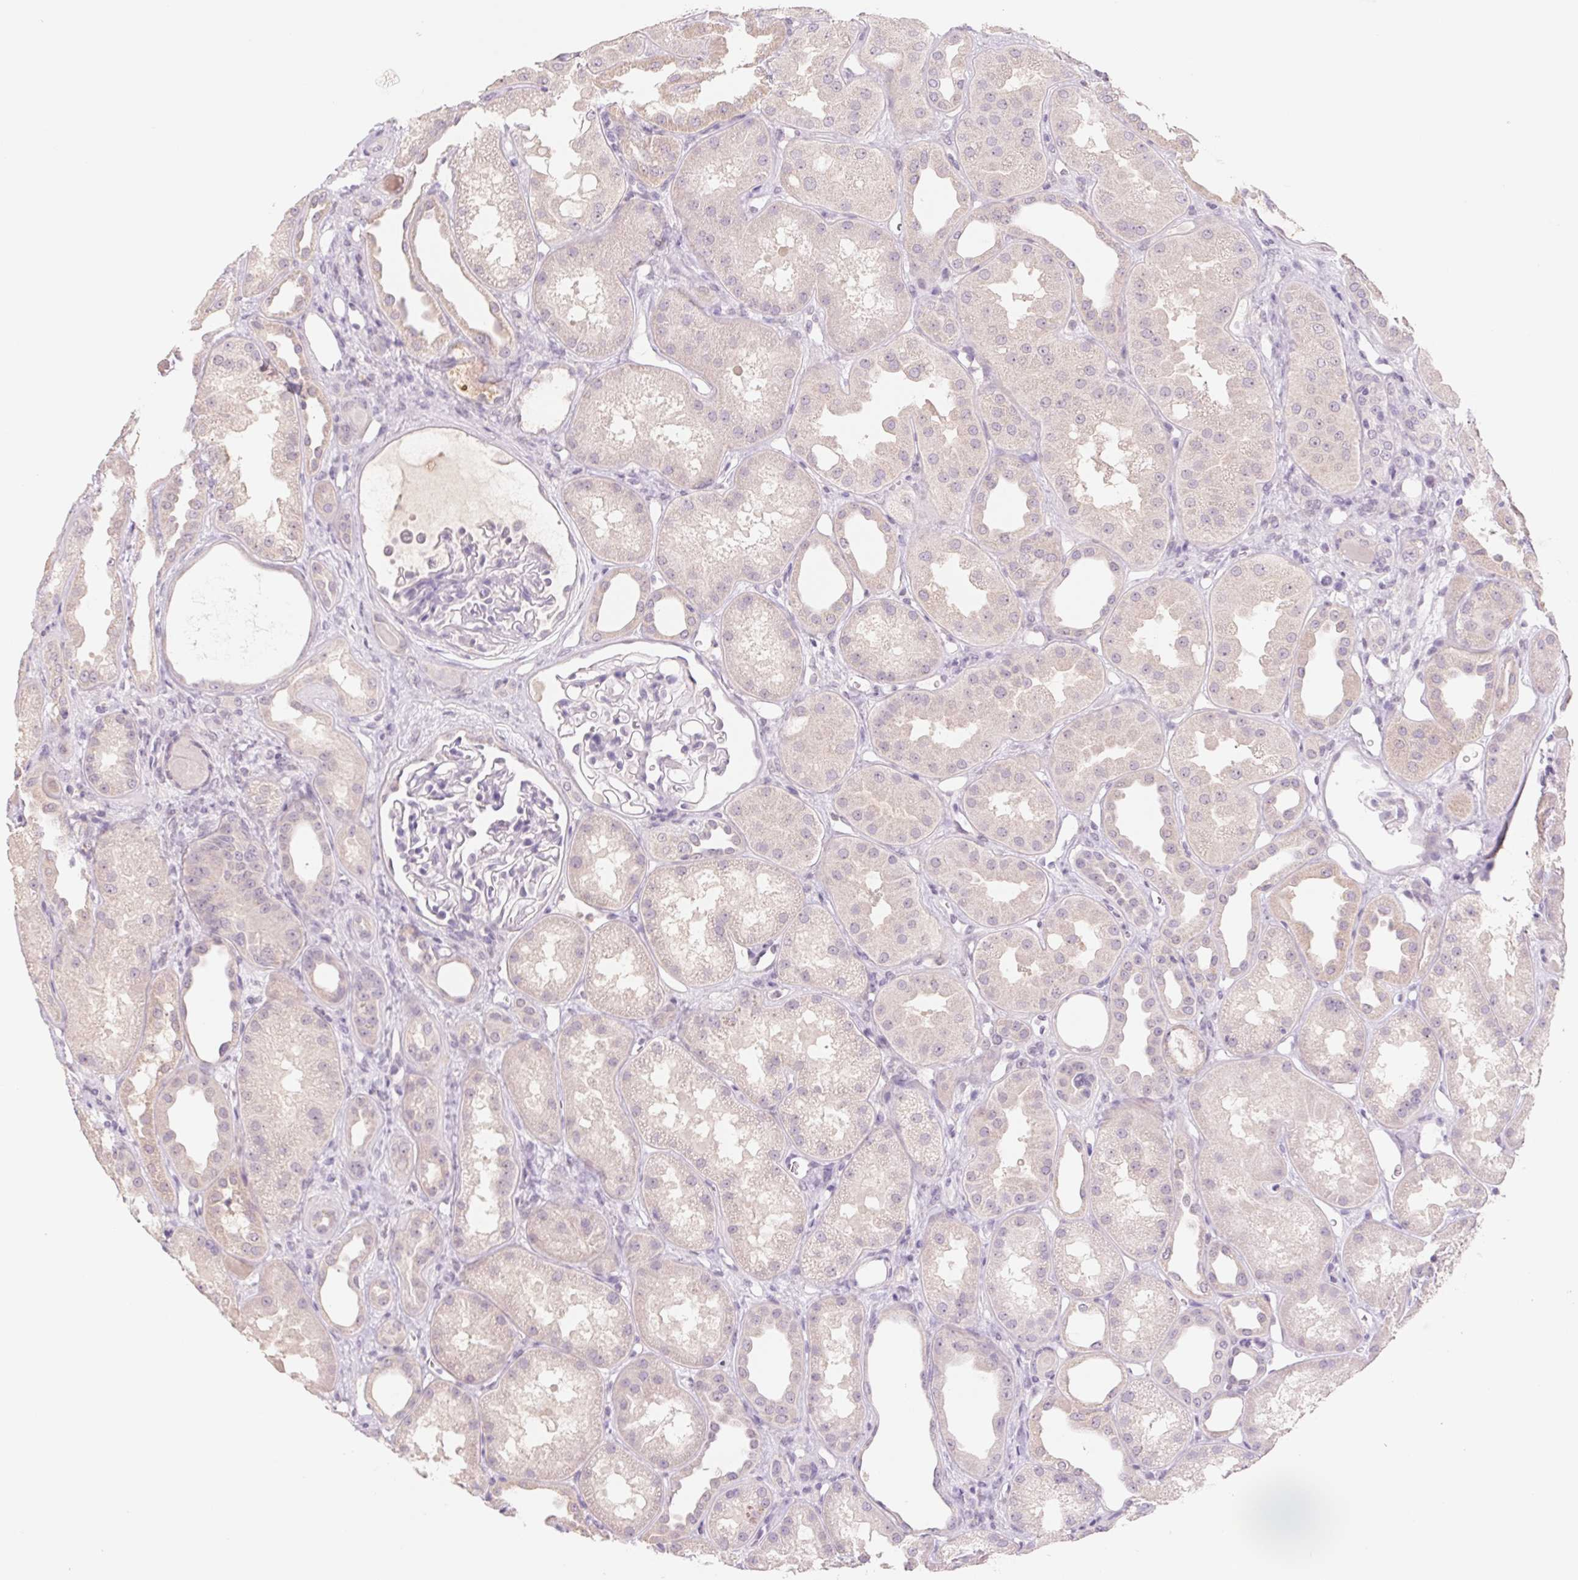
{"staining": {"intensity": "negative", "quantity": "none", "location": "none"}, "tissue": "kidney", "cell_type": "Cells in glomeruli", "image_type": "normal", "snomed": [{"axis": "morphology", "description": "Normal tissue, NOS"}, {"axis": "topography", "description": "Kidney"}], "caption": "Cells in glomeruli show no significant expression in unremarkable kidney. The staining is performed using DAB brown chromogen with nuclei counter-stained in using hematoxylin.", "gene": "PNMA8B", "patient": {"sex": "male", "age": 61}}